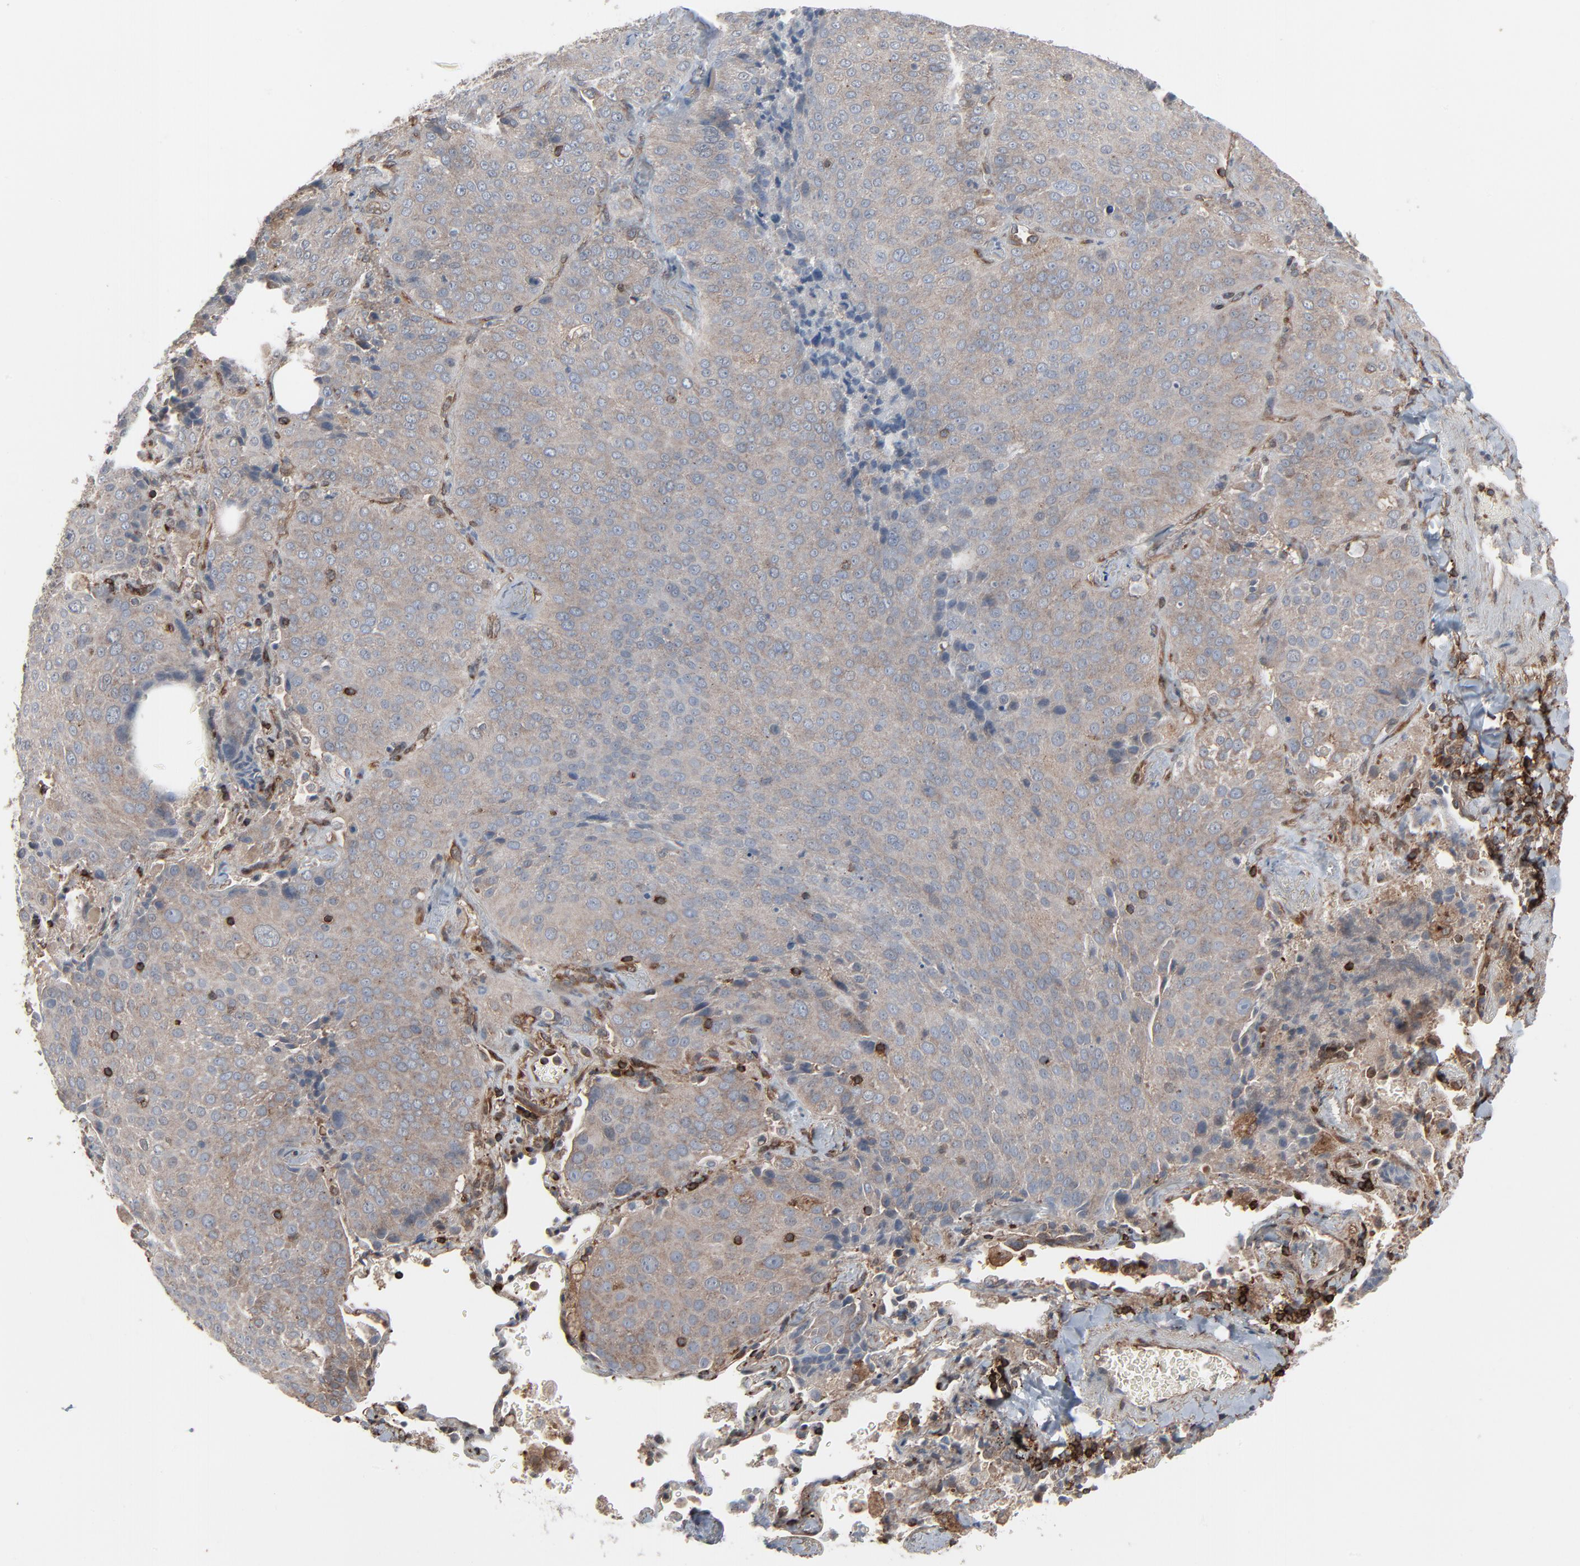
{"staining": {"intensity": "negative", "quantity": "none", "location": "none"}, "tissue": "lung cancer", "cell_type": "Tumor cells", "image_type": "cancer", "snomed": [{"axis": "morphology", "description": "Squamous cell carcinoma, NOS"}, {"axis": "topography", "description": "Lung"}], "caption": "Lung cancer was stained to show a protein in brown. There is no significant staining in tumor cells. (Brightfield microscopy of DAB (3,3'-diaminobenzidine) IHC at high magnification).", "gene": "OPTN", "patient": {"sex": "male", "age": 54}}